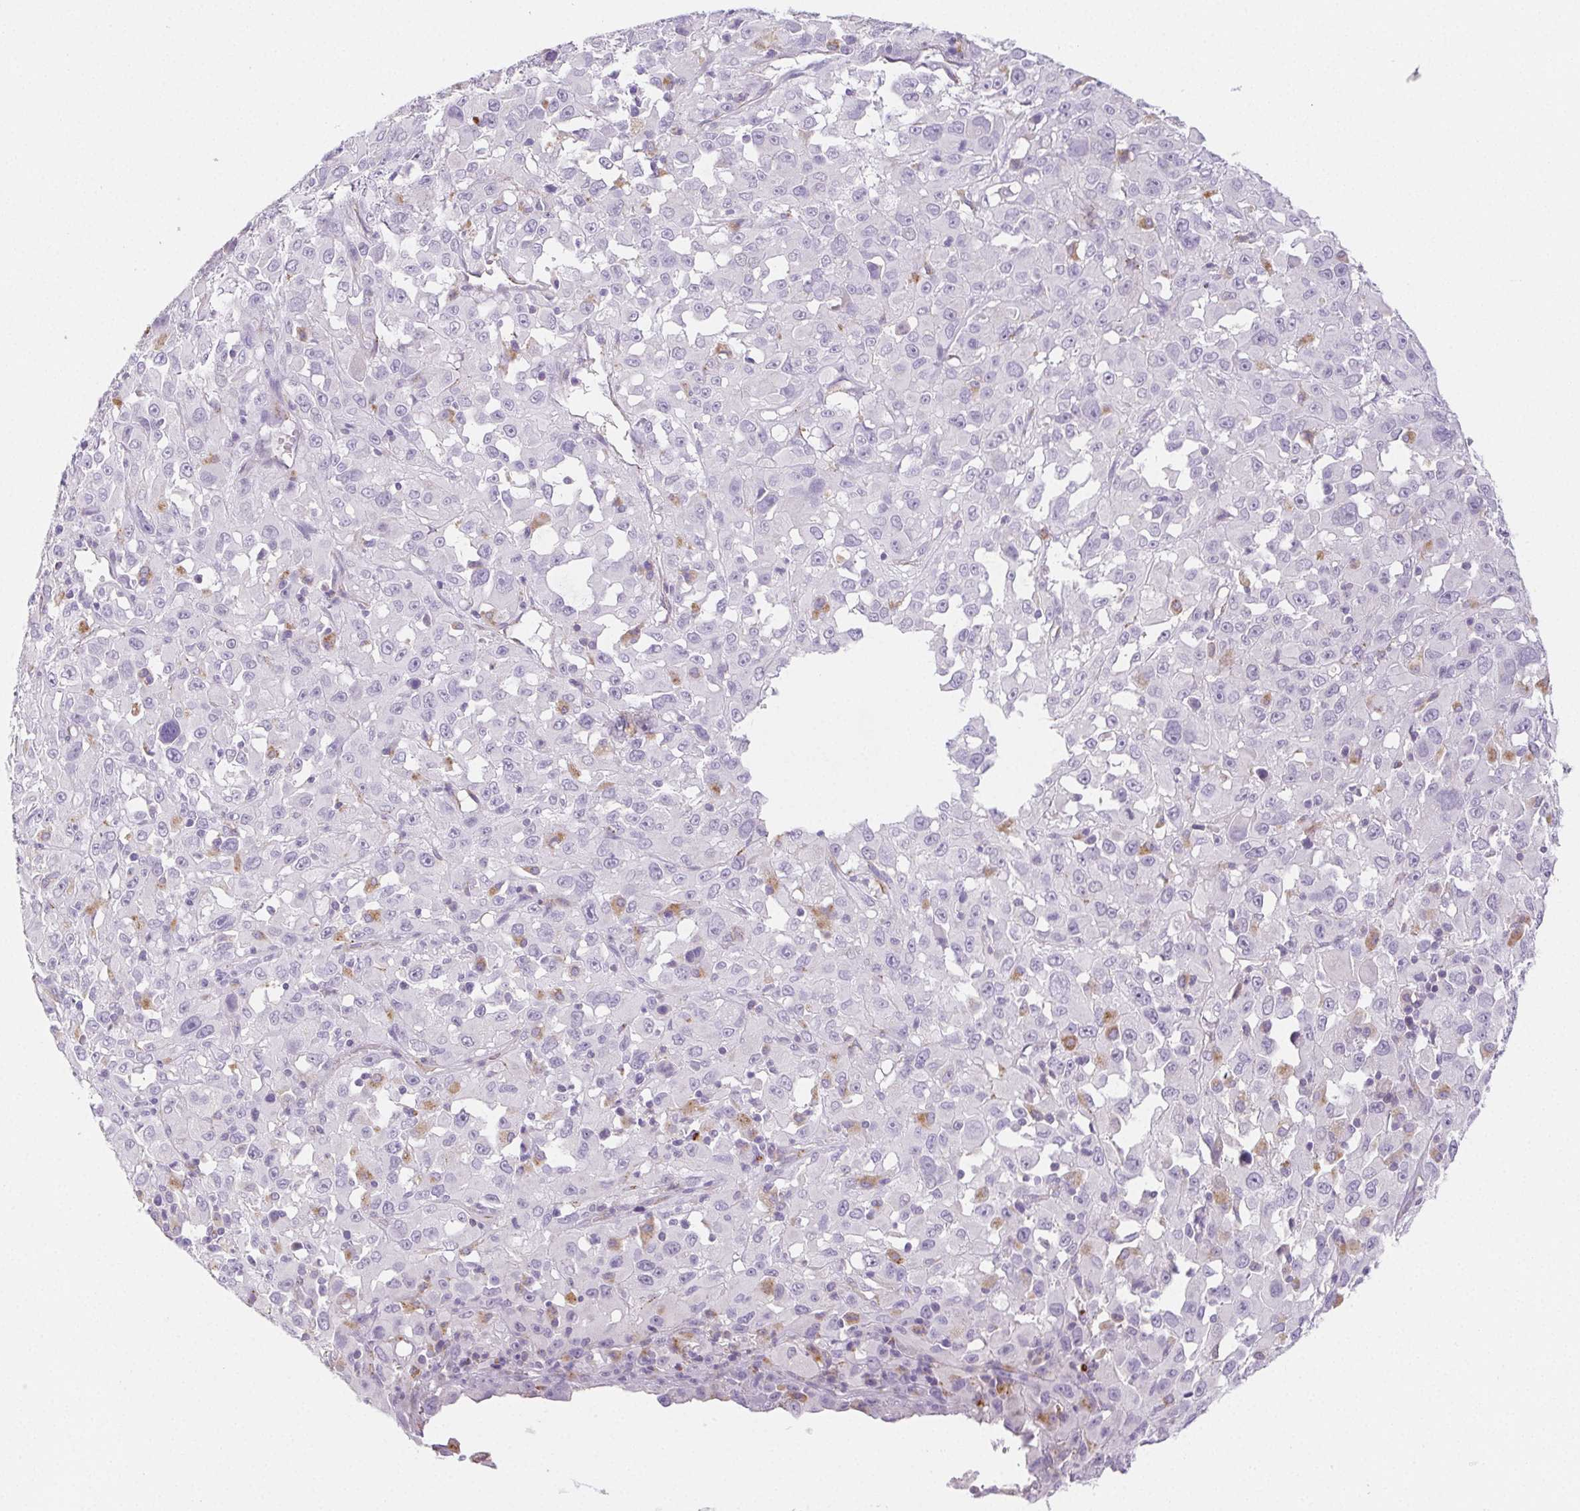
{"staining": {"intensity": "negative", "quantity": "none", "location": "none"}, "tissue": "melanoma", "cell_type": "Tumor cells", "image_type": "cancer", "snomed": [{"axis": "morphology", "description": "Malignant melanoma, Metastatic site"}, {"axis": "topography", "description": "Soft tissue"}], "caption": "Melanoma was stained to show a protein in brown. There is no significant expression in tumor cells. Brightfield microscopy of IHC stained with DAB (brown) and hematoxylin (blue), captured at high magnification.", "gene": "LIPA", "patient": {"sex": "male", "age": 50}}